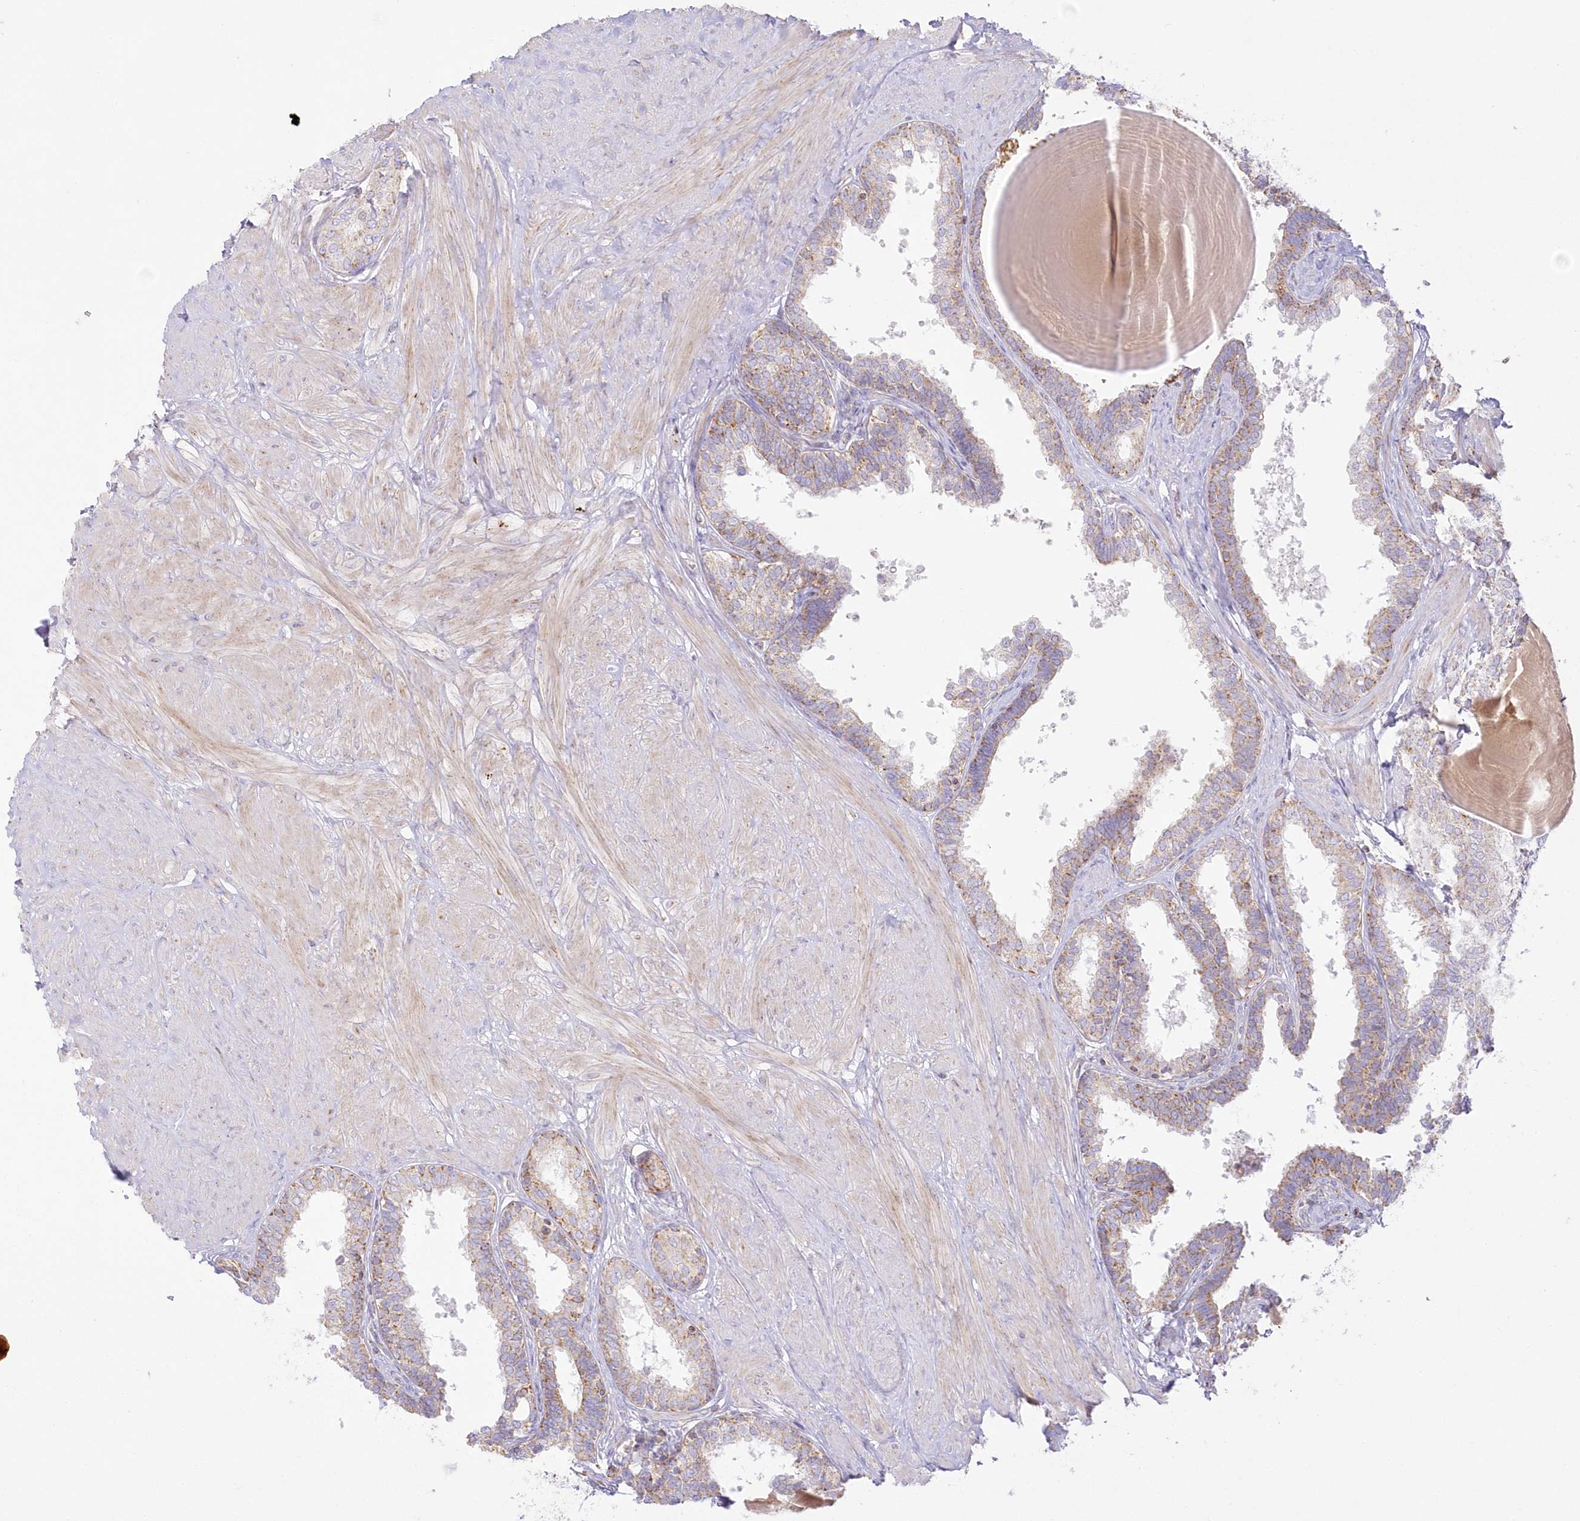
{"staining": {"intensity": "weak", "quantity": "25%-75%", "location": "cytoplasmic/membranous"}, "tissue": "prostate", "cell_type": "Glandular cells", "image_type": "normal", "snomed": [{"axis": "morphology", "description": "Normal tissue, NOS"}, {"axis": "topography", "description": "Prostate"}], "caption": "Immunohistochemical staining of benign prostate reveals 25%-75% levels of weak cytoplasmic/membranous protein expression in approximately 25%-75% of glandular cells. (Stains: DAB in brown, nuclei in blue, Microscopy: brightfield microscopy at high magnification).", "gene": "TBC1D14", "patient": {"sex": "male", "age": 48}}